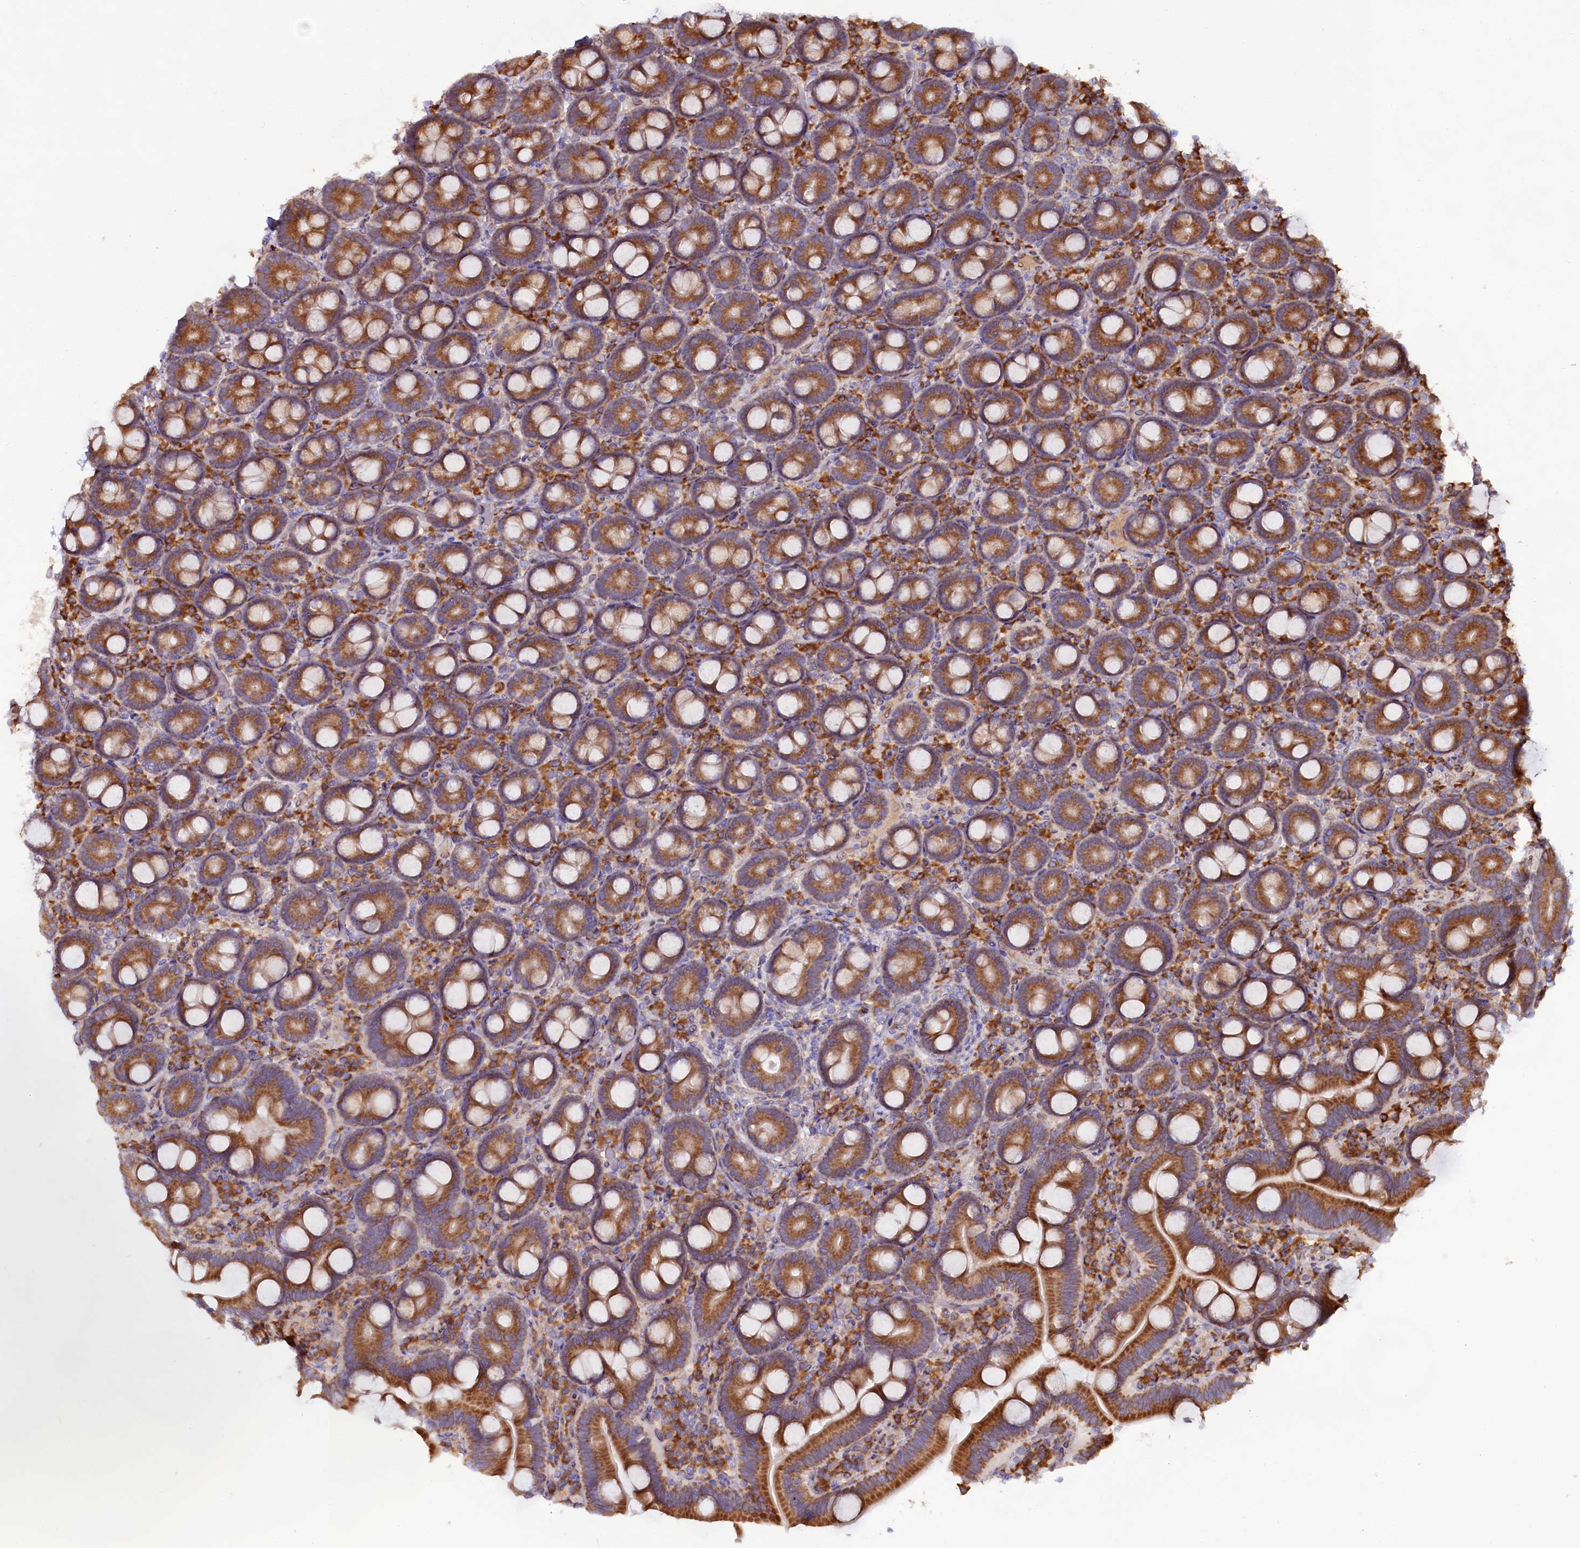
{"staining": {"intensity": "strong", "quantity": ">75%", "location": "cytoplasmic/membranous"}, "tissue": "duodenum", "cell_type": "Glandular cells", "image_type": "normal", "snomed": [{"axis": "morphology", "description": "Normal tissue, NOS"}, {"axis": "topography", "description": "Duodenum"}], "caption": "Strong cytoplasmic/membranous protein staining is identified in about >75% of glandular cells in duodenum. (IHC, brightfield microscopy, high magnification).", "gene": "TBC1D19", "patient": {"sex": "male", "age": 55}}